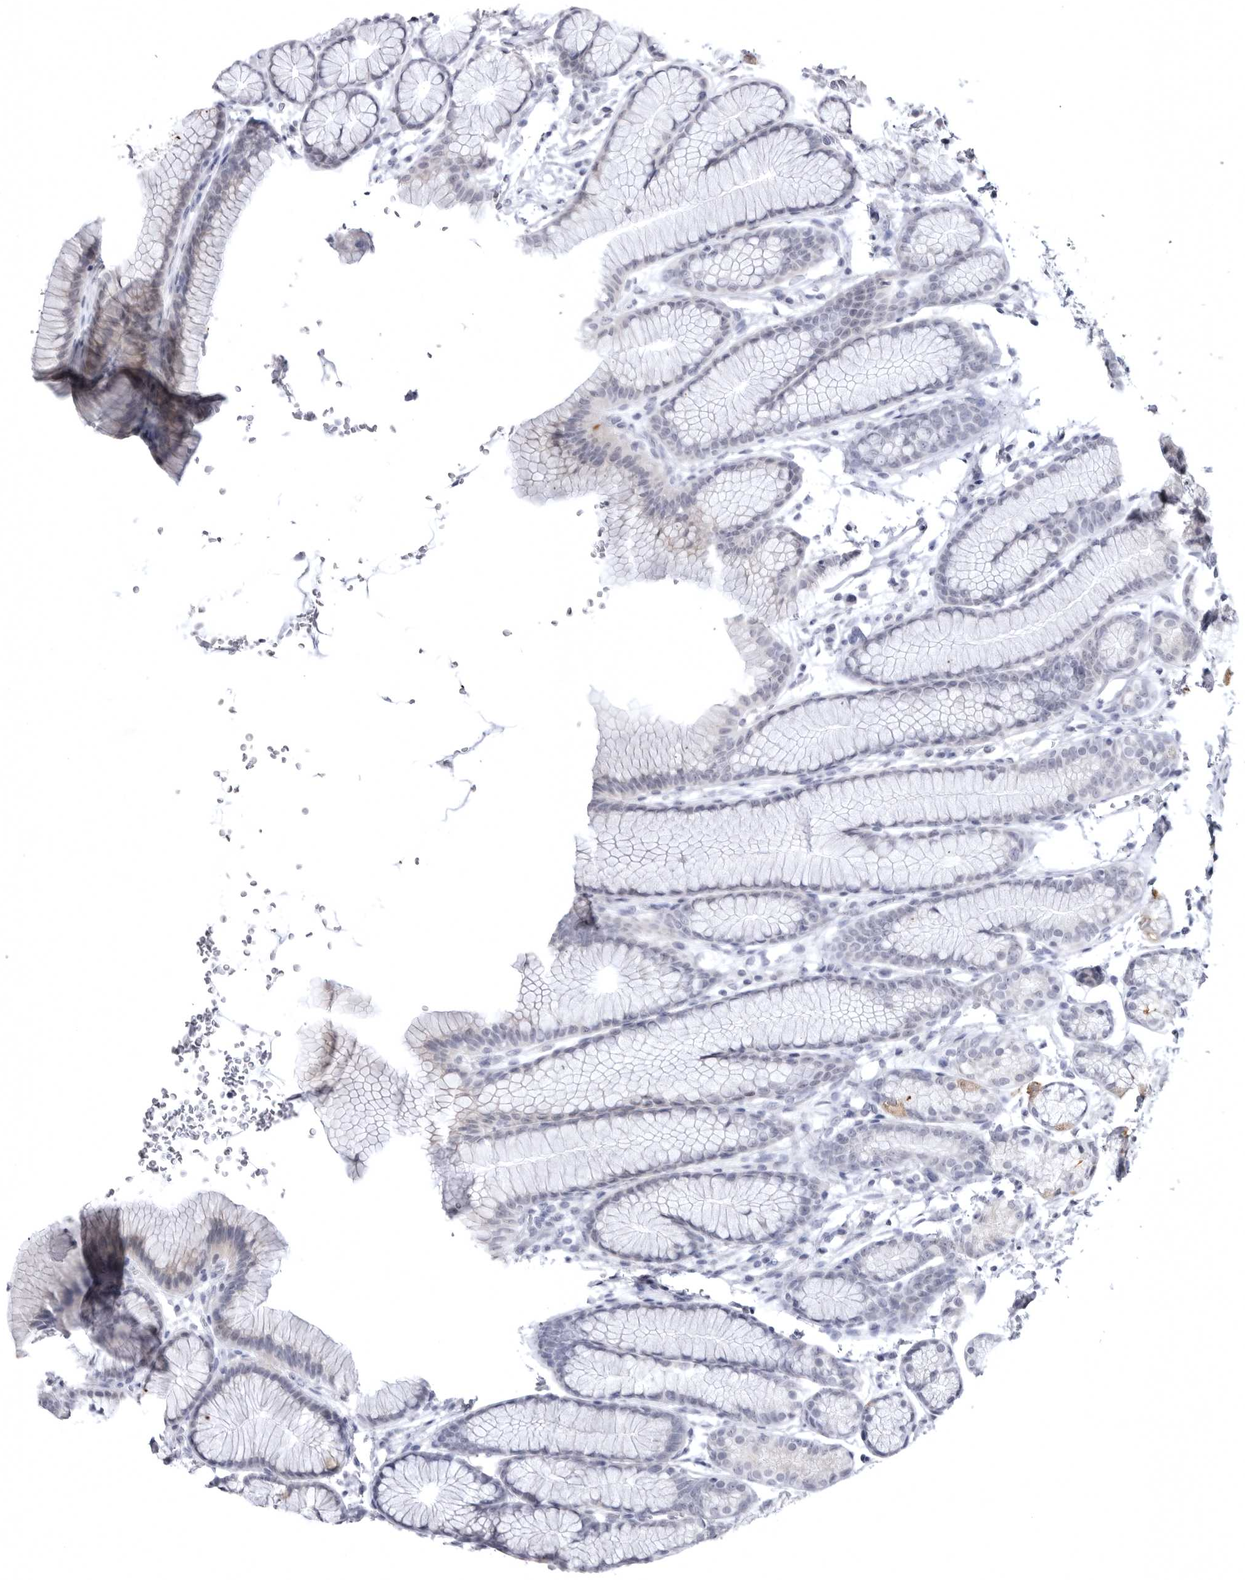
{"staining": {"intensity": "moderate", "quantity": "<25%", "location": "cytoplasmic/membranous"}, "tissue": "stomach", "cell_type": "Glandular cells", "image_type": "normal", "snomed": [{"axis": "morphology", "description": "Normal tissue, NOS"}, {"axis": "topography", "description": "Stomach"}], "caption": "This photomicrograph exhibits IHC staining of unremarkable stomach, with low moderate cytoplasmic/membranous expression in approximately <25% of glandular cells.", "gene": "STAP2", "patient": {"sex": "male", "age": 42}}